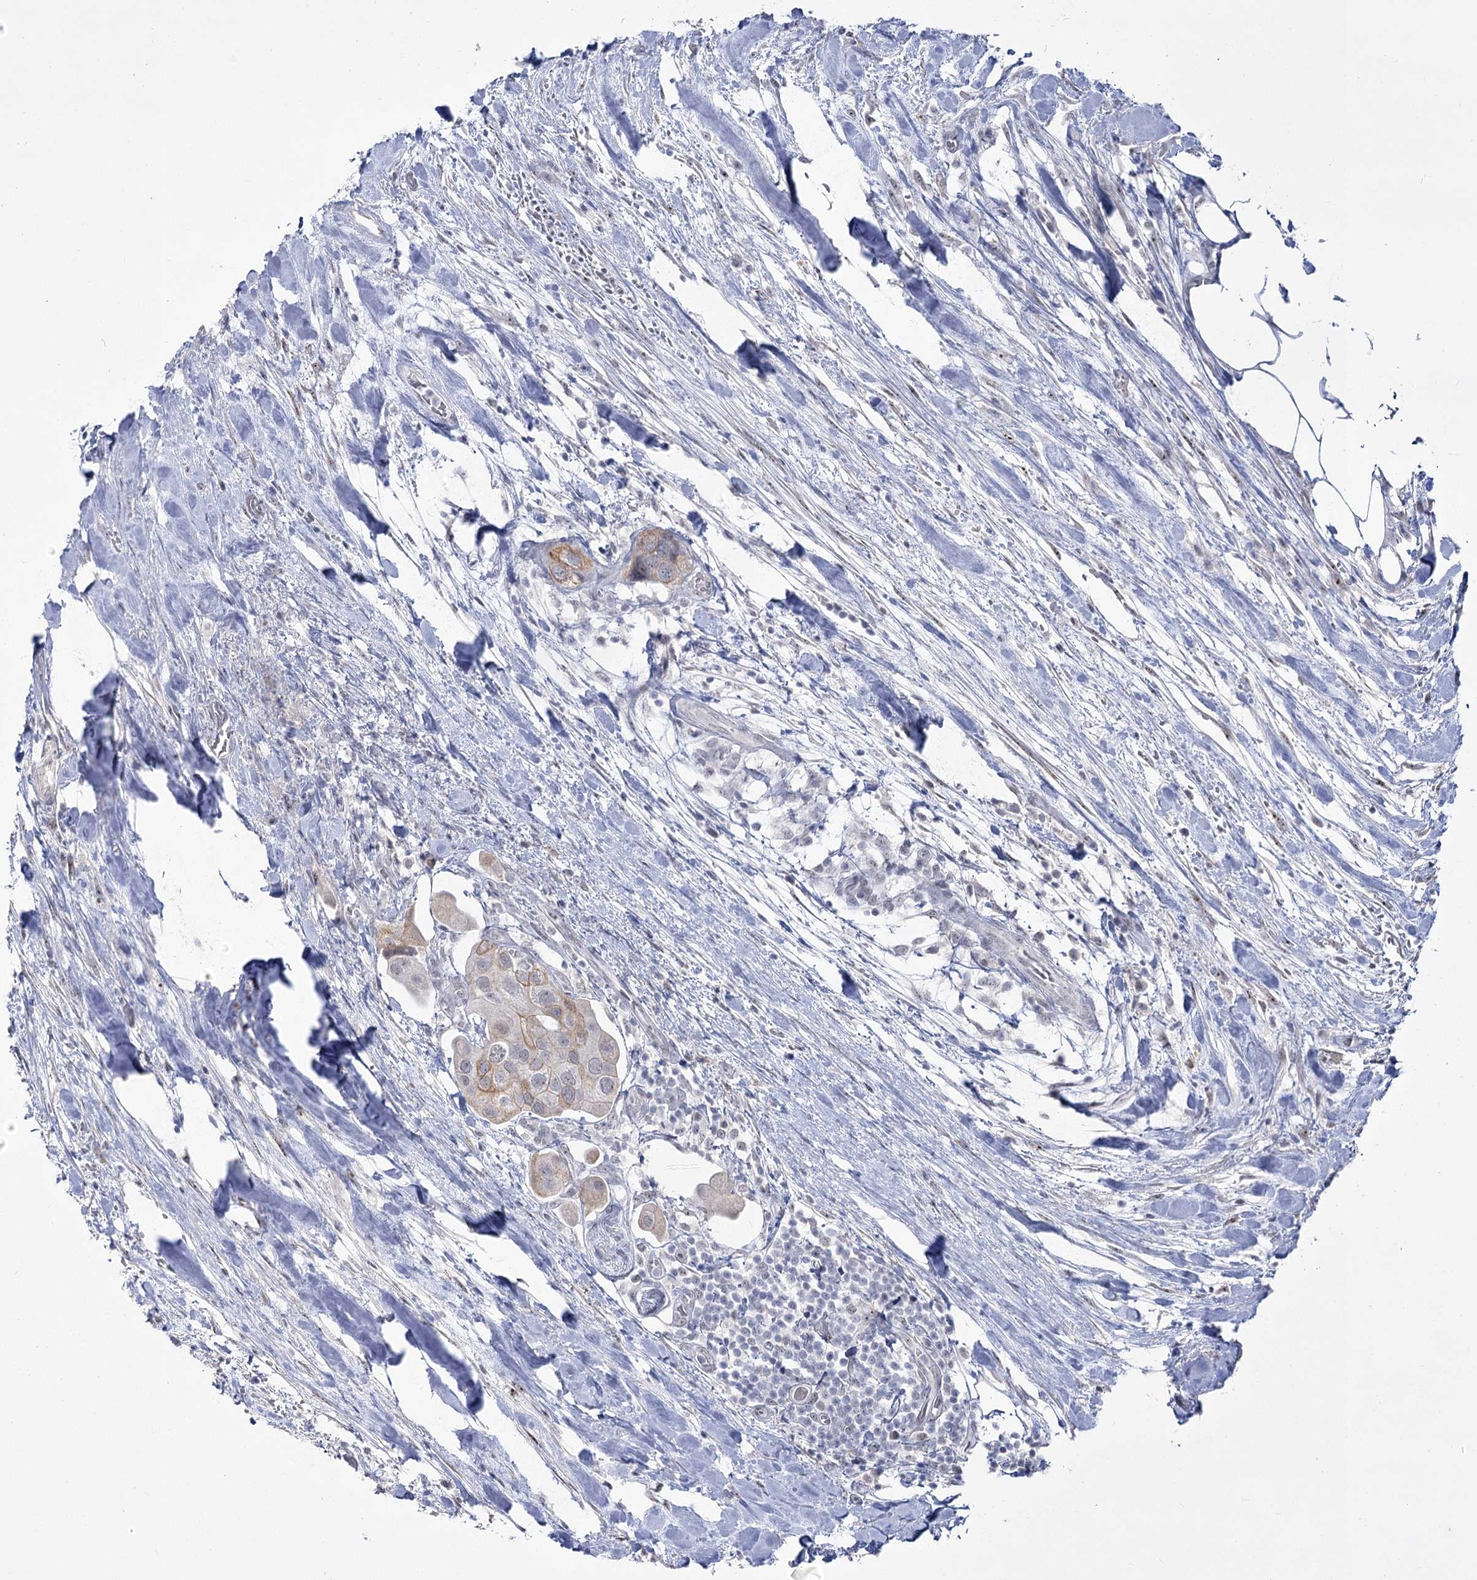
{"staining": {"intensity": "weak", "quantity": ">75%", "location": "cytoplasmic/membranous"}, "tissue": "urothelial cancer", "cell_type": "Tumor cells", "image_type": "cancer", "snomed": [{"axis": "morphology", "description": "Urothelial carcinoma, High grade"}, {"axis": "topography", "description": "Urinary bladder"}], "caption": "Human urothelial carcinoma (high-grade) stained with a protein marker demonstrates weak staining in tumor cells.", "gene": "DDX50", "patient": {"sex": "male", "age": 64}}